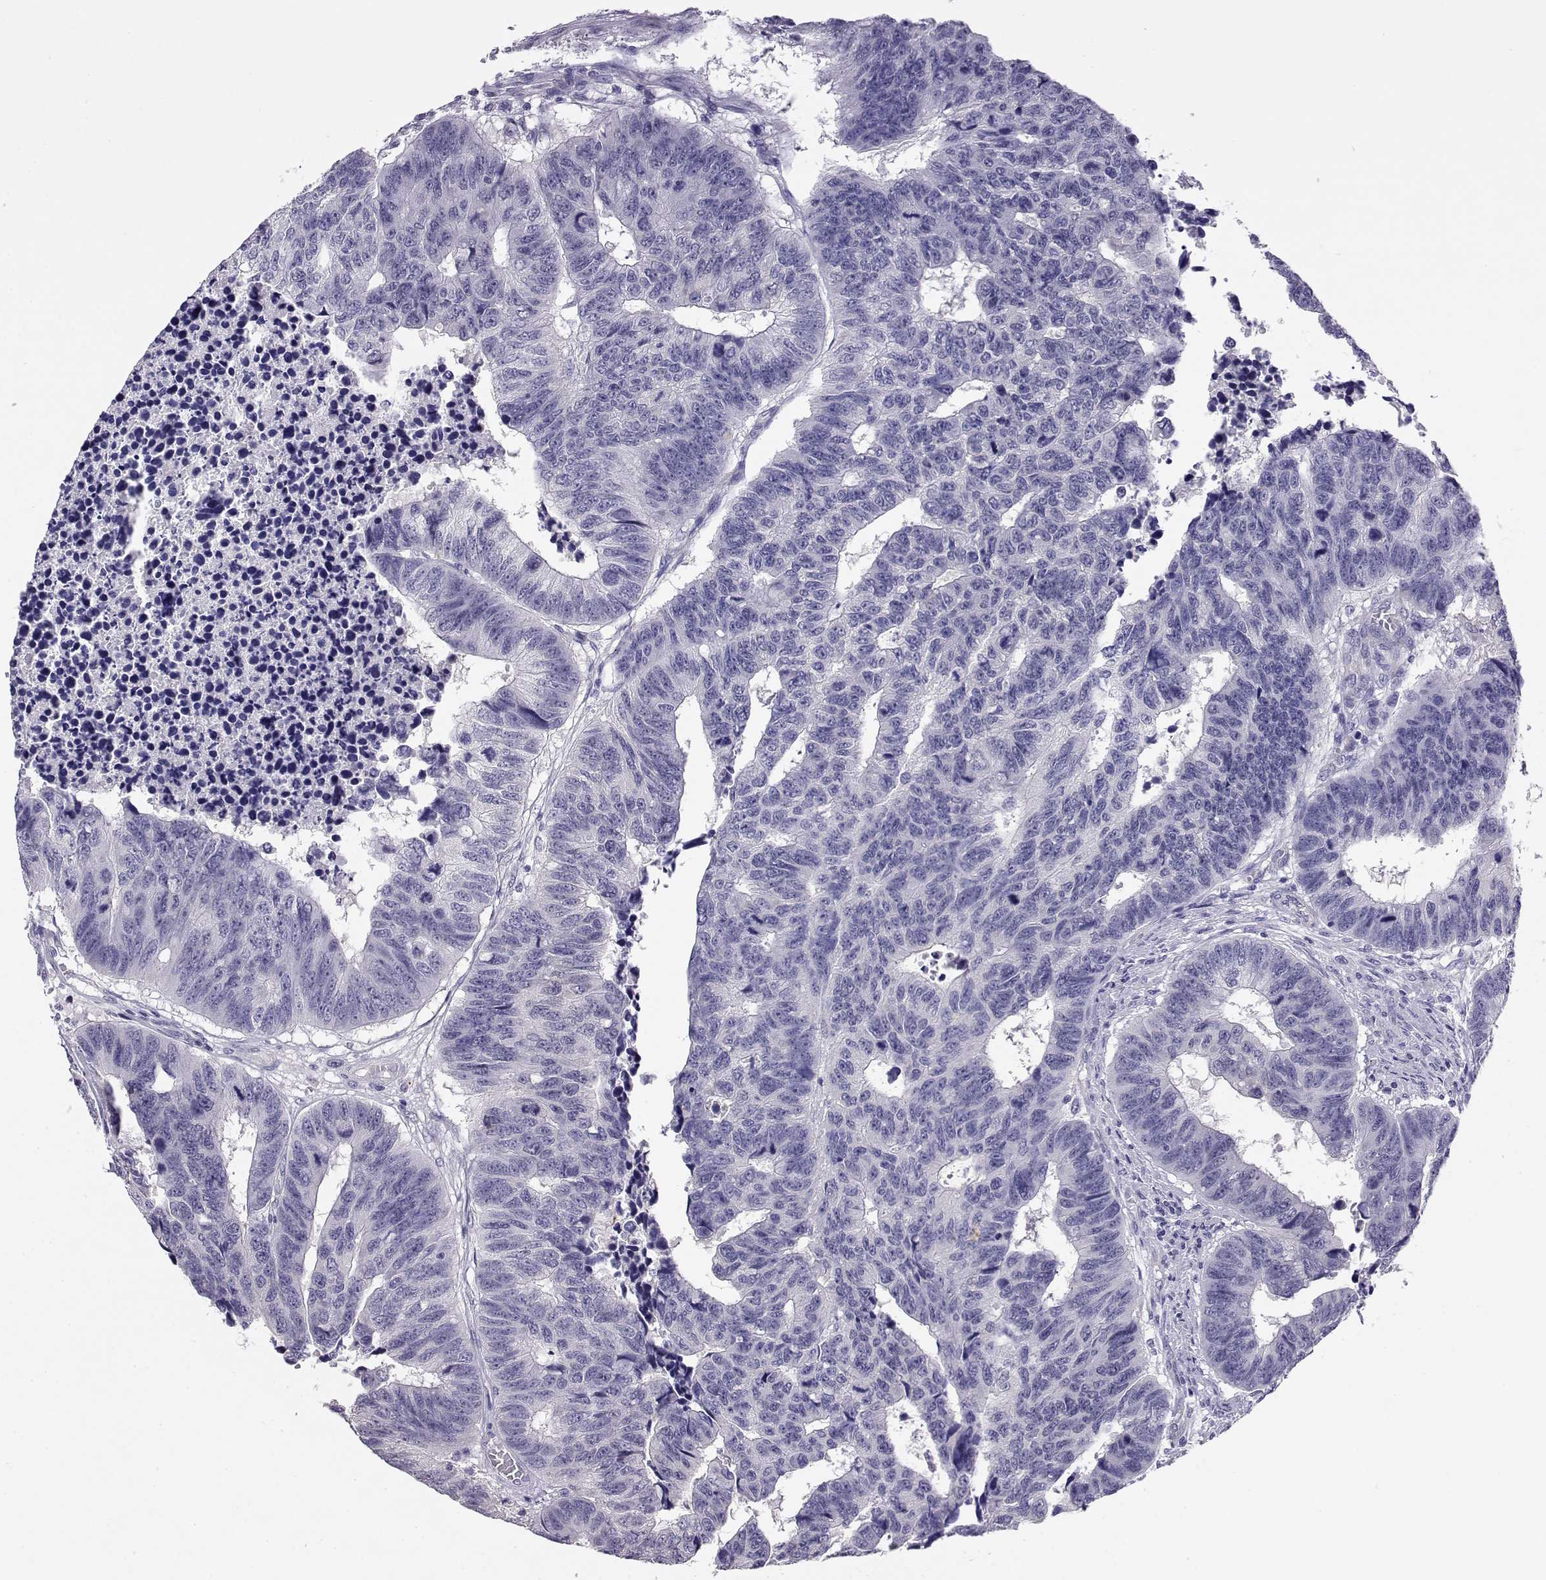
{"staining": {"intensity": "negative", "quantity": "none", "location": "none"}, "tissue": "colorectal cancer", "cell_type": "Tumor cells", "image_type": "cancer", "snomed": [{"axis": "morphology", "description": "Adenocarcinoma, NOS"}, {"axis": "topography", "description": "Rectum"}], "caption": "Immunohistochemistry (IHC) of colorectal adenocarcinoma displays no positivity in tumor cells.", "gene": "ENDOU", "patient": {"sex": "female", "age": 85}}